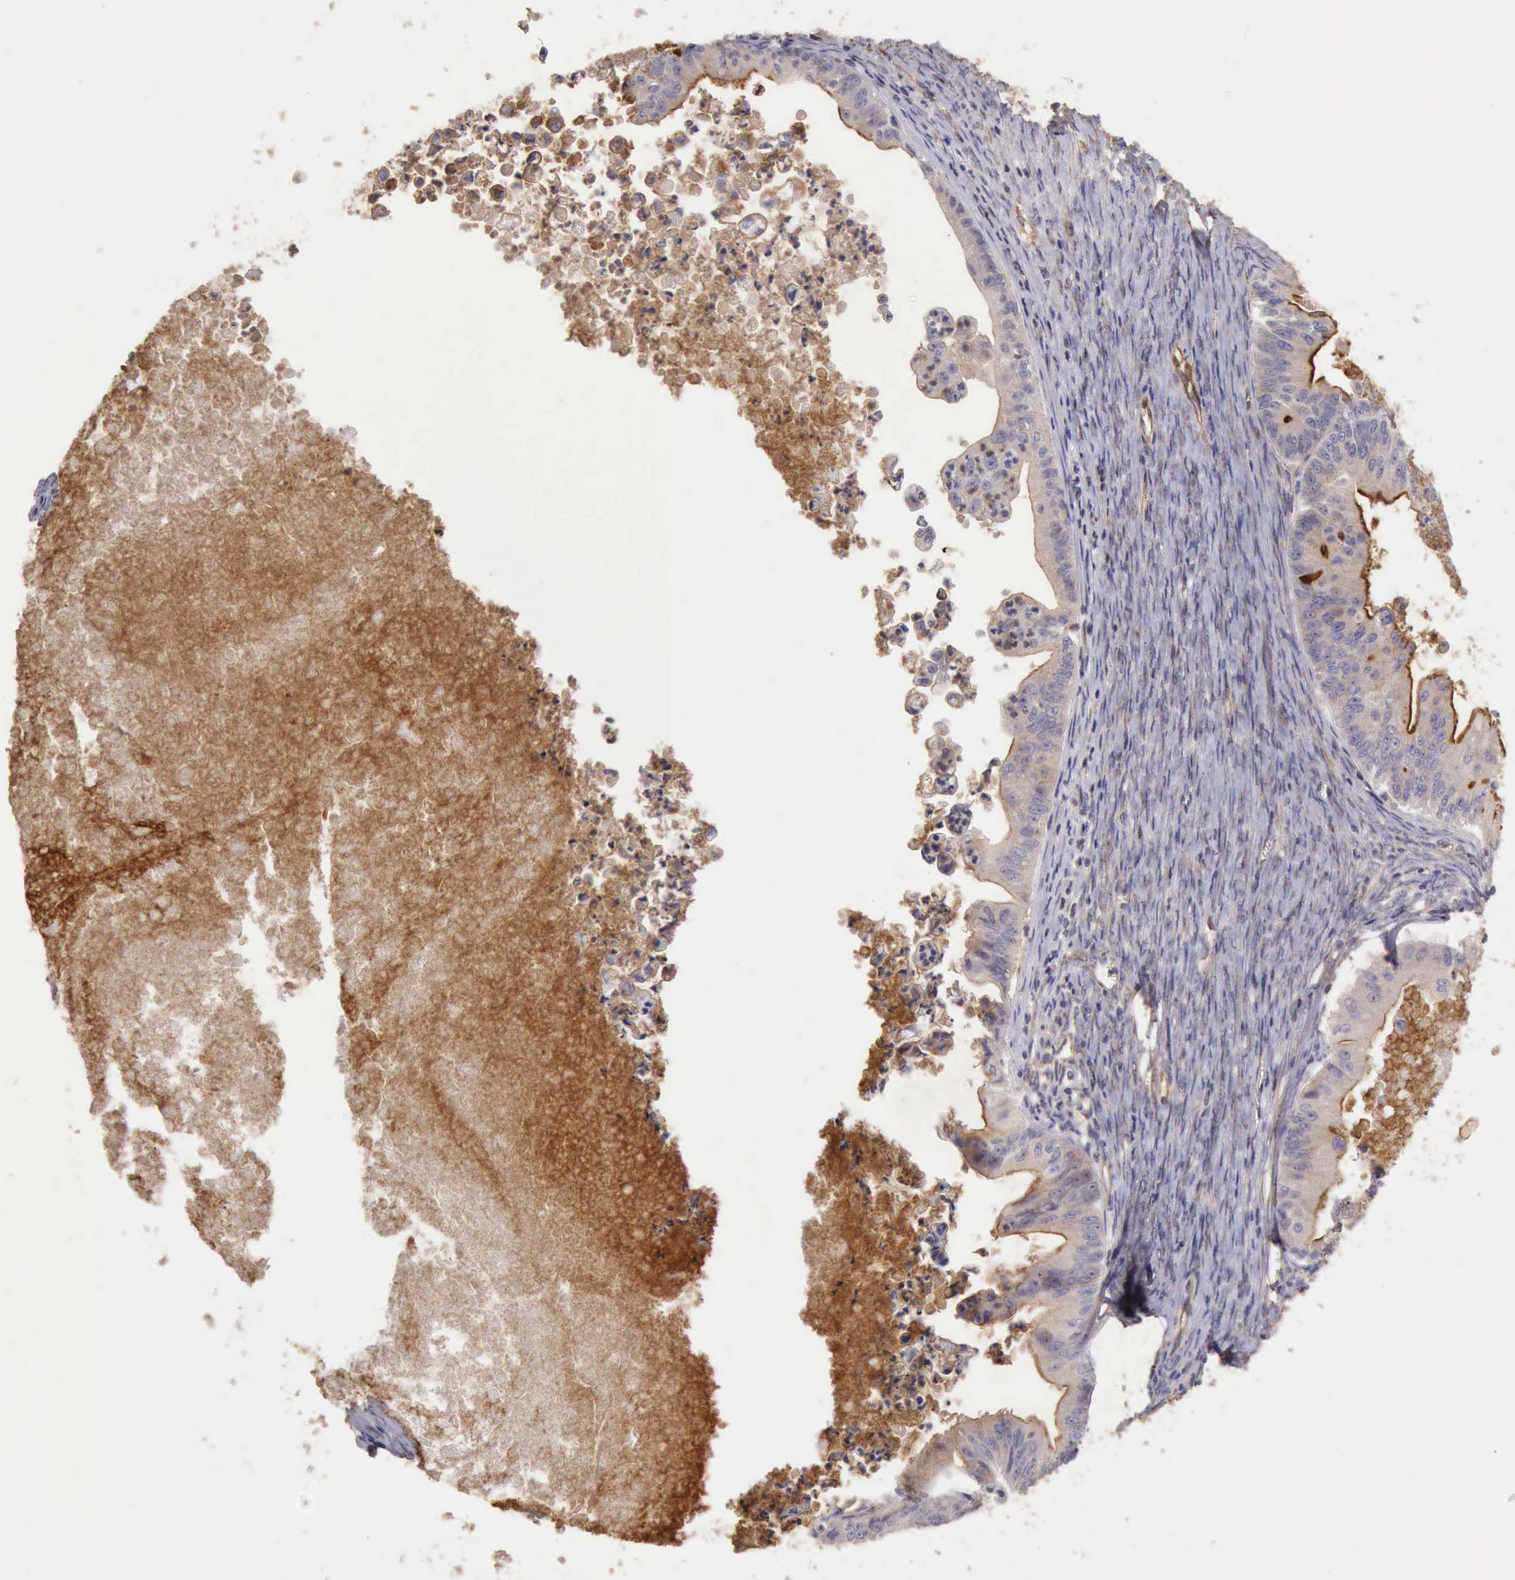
{"staining": {"intensity": "negative", "quantity": "none", "location": "none"}, "tissue": "ovarian cancer", "cell_type": "Tumor cells", "image_type": "cancer", "snomed": [{"axis": "morphology", "description": "Cystadenocarcinoma, mucinous, NOS"}, {"axis": "topography", "description": "Ovary"}], "caption": "DAB (3,3'-diaminobenzidine) immunohistochemical staining of ovarian cancer (mucinous cystadenocarcinoma) reveals no significant positivity in tumor cells.", "gene": "BMX", "patient": {"sex": "female", "age": 37}}